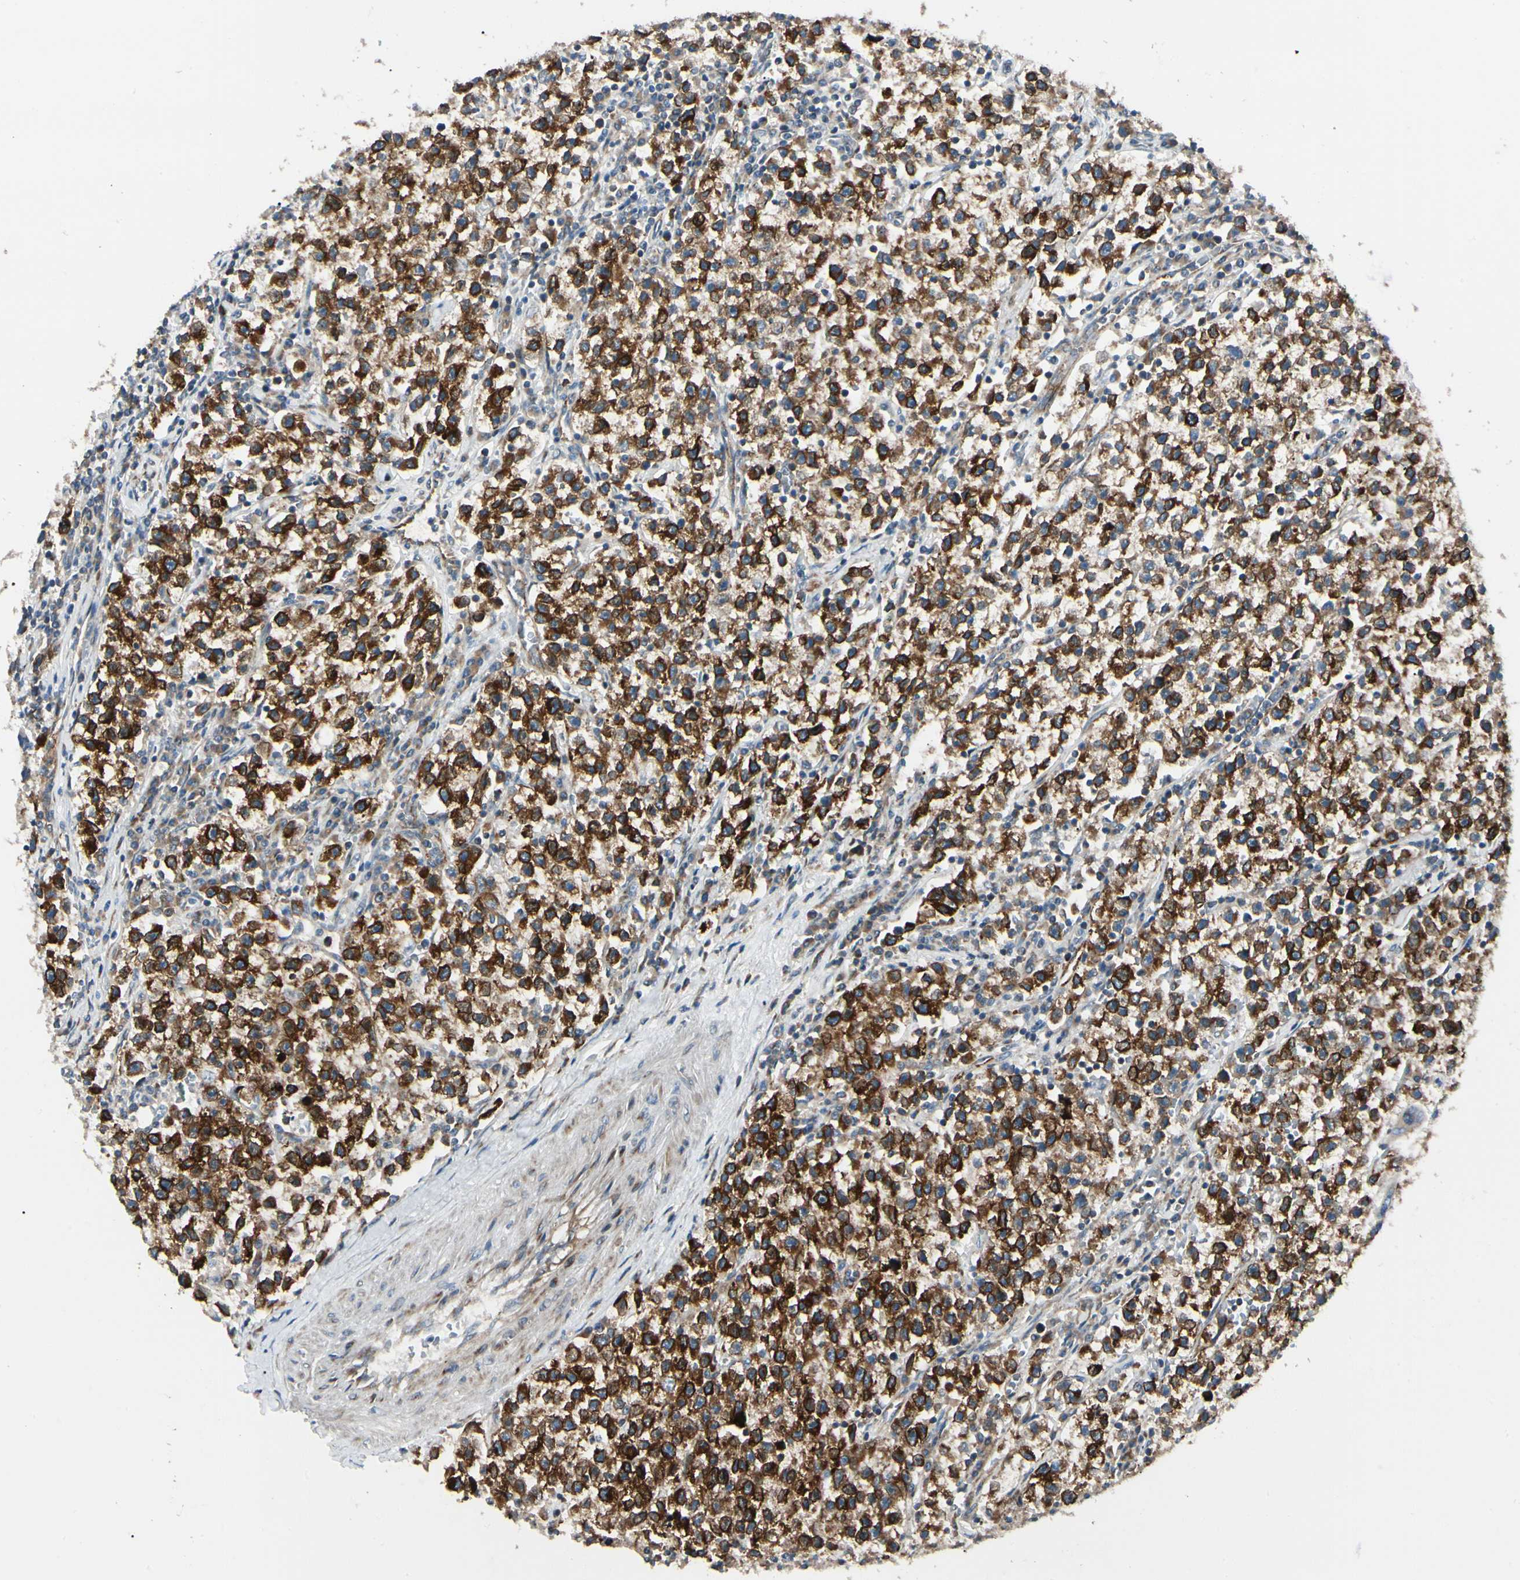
{"staining": {"intensity": "strong", "quantity": ">75%", "location": "cytoplasmic/membranous"}, "tissue": "testis cancer", "cell_type": "Tumor cells", "image_type": "cancer", "snomed": [{"axis": "morphology", "description": "Seminoma, NOS"}, {"axis": "topography", "description": "Testis"}], "caption": "Protein staining displays strong cytoplasmic/membranous positivity in about >75% of tumor cells in testis cancer (seminoma).", "gene": "MRPL9", "patient": {"sex": "male", "age": 22}}